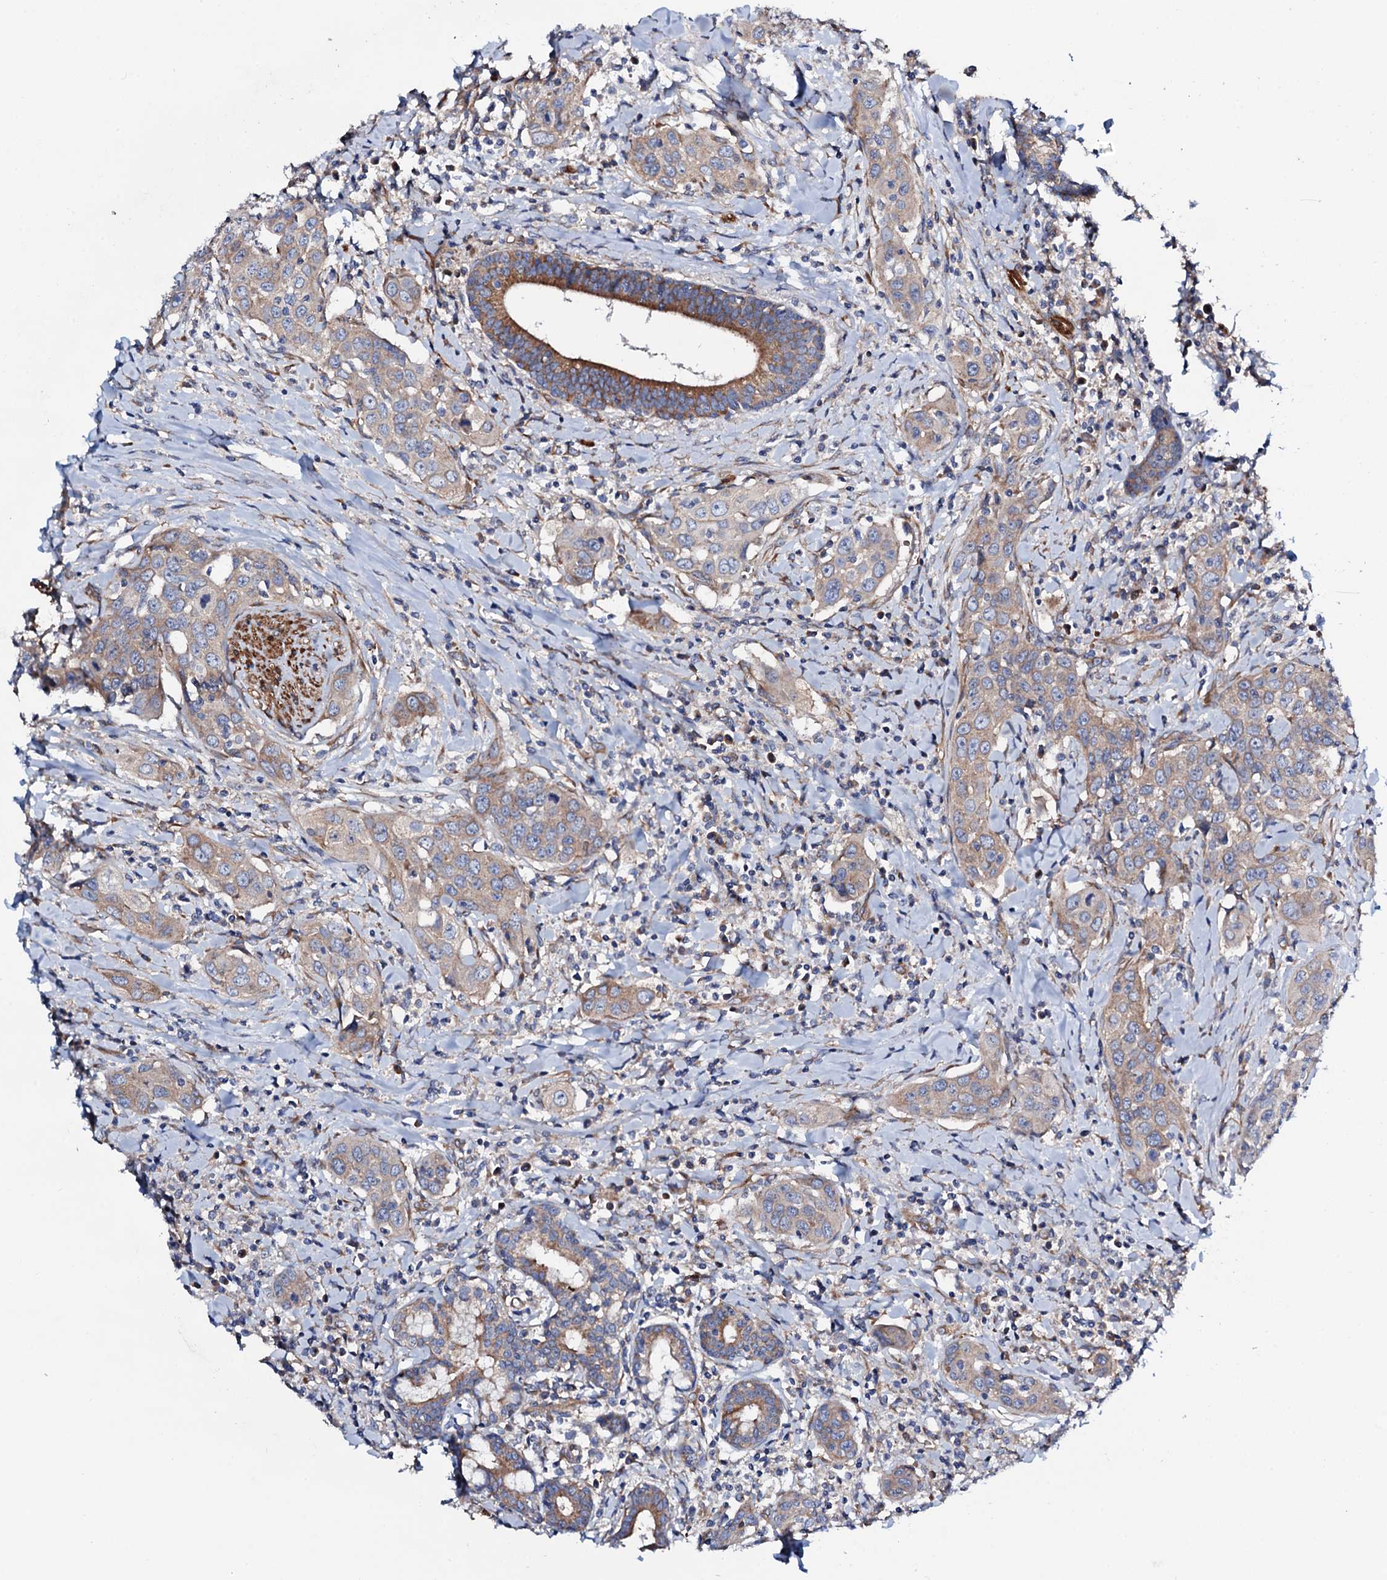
{"staining": {"intensity": "weak", "quantity": "25%-75%", "location": "cytoplasmic/membranous"}, "tissue": "head and neck cancer", "cell_type": "Tumor cells", "image_type": "cancer", "snomed": [{"axis": "morphology", "description": "Squamous cell carcinoma, NOS"}, {"axis": "topography", "description": "Oral tissue"}, {"axis": "topography", "description": "Head-Neck"}], "caption": "There is low levels of weak cytoplasmic/membranous positivity in tumor cells of head and neck cancer (squamous cell carcinoma), as demonstrated by immunohistochemical staining (brown color).", "gene": "STARD13", "patient": {"sex": "female", "age": 50}}